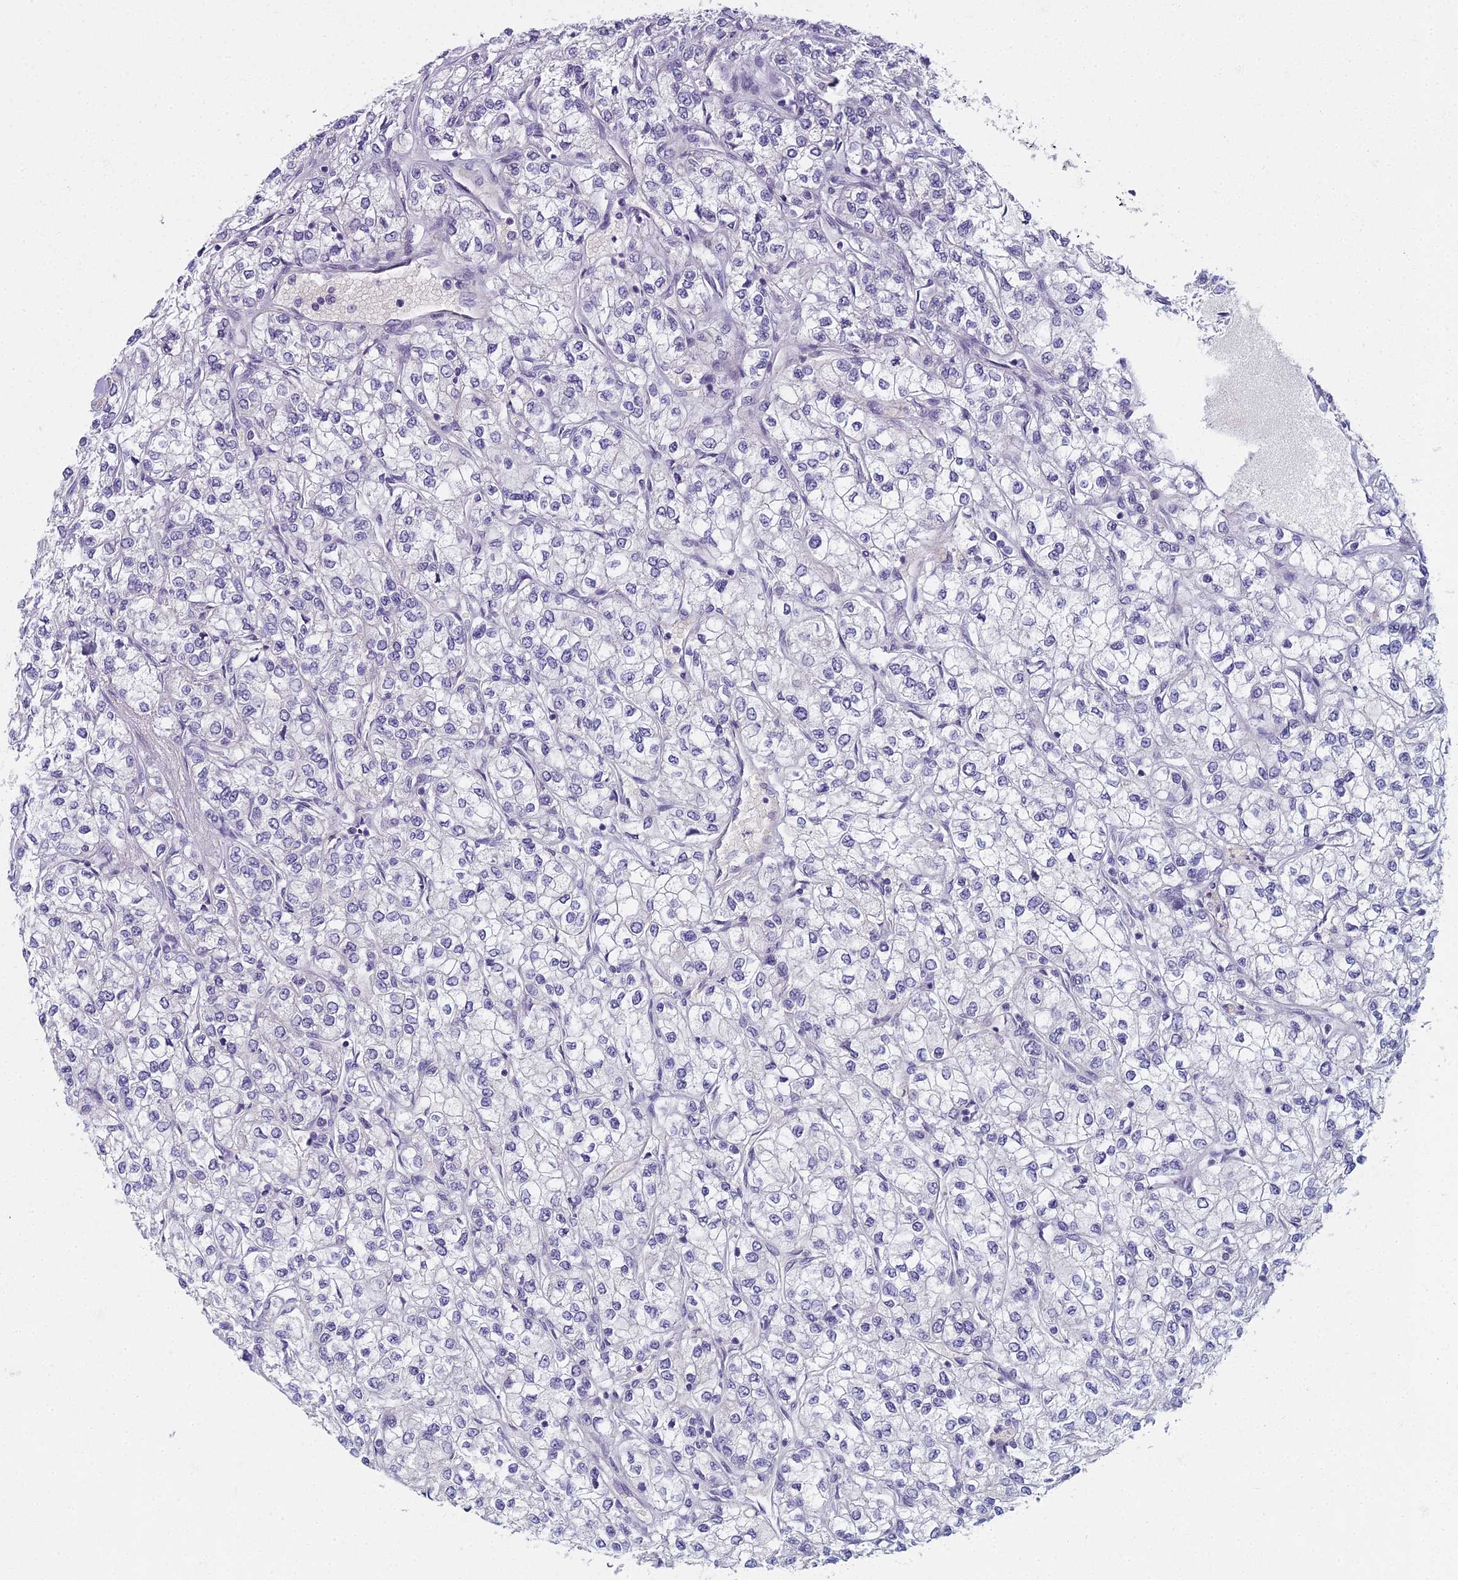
{"staining": {"intensity": "negative", "quantity": "none", "location": "none"}, "tissue": "renal cancer", "cell_type": "Tumor cells", "image_type": "cancer", "snomed": [{"axis": "morphology", "description": "Adenocarcinoma, NOS"}, {"axis": "topography", "description": "Kidney"}], "caption": "Immunohistochemistry (IHC) histopathology image of renal adenocarcinoma stained for a protein (brown), which demonstrates no expression in tumor cells.", "gene": "ARL15", "patient": {"sex": "male", "age": 80}}